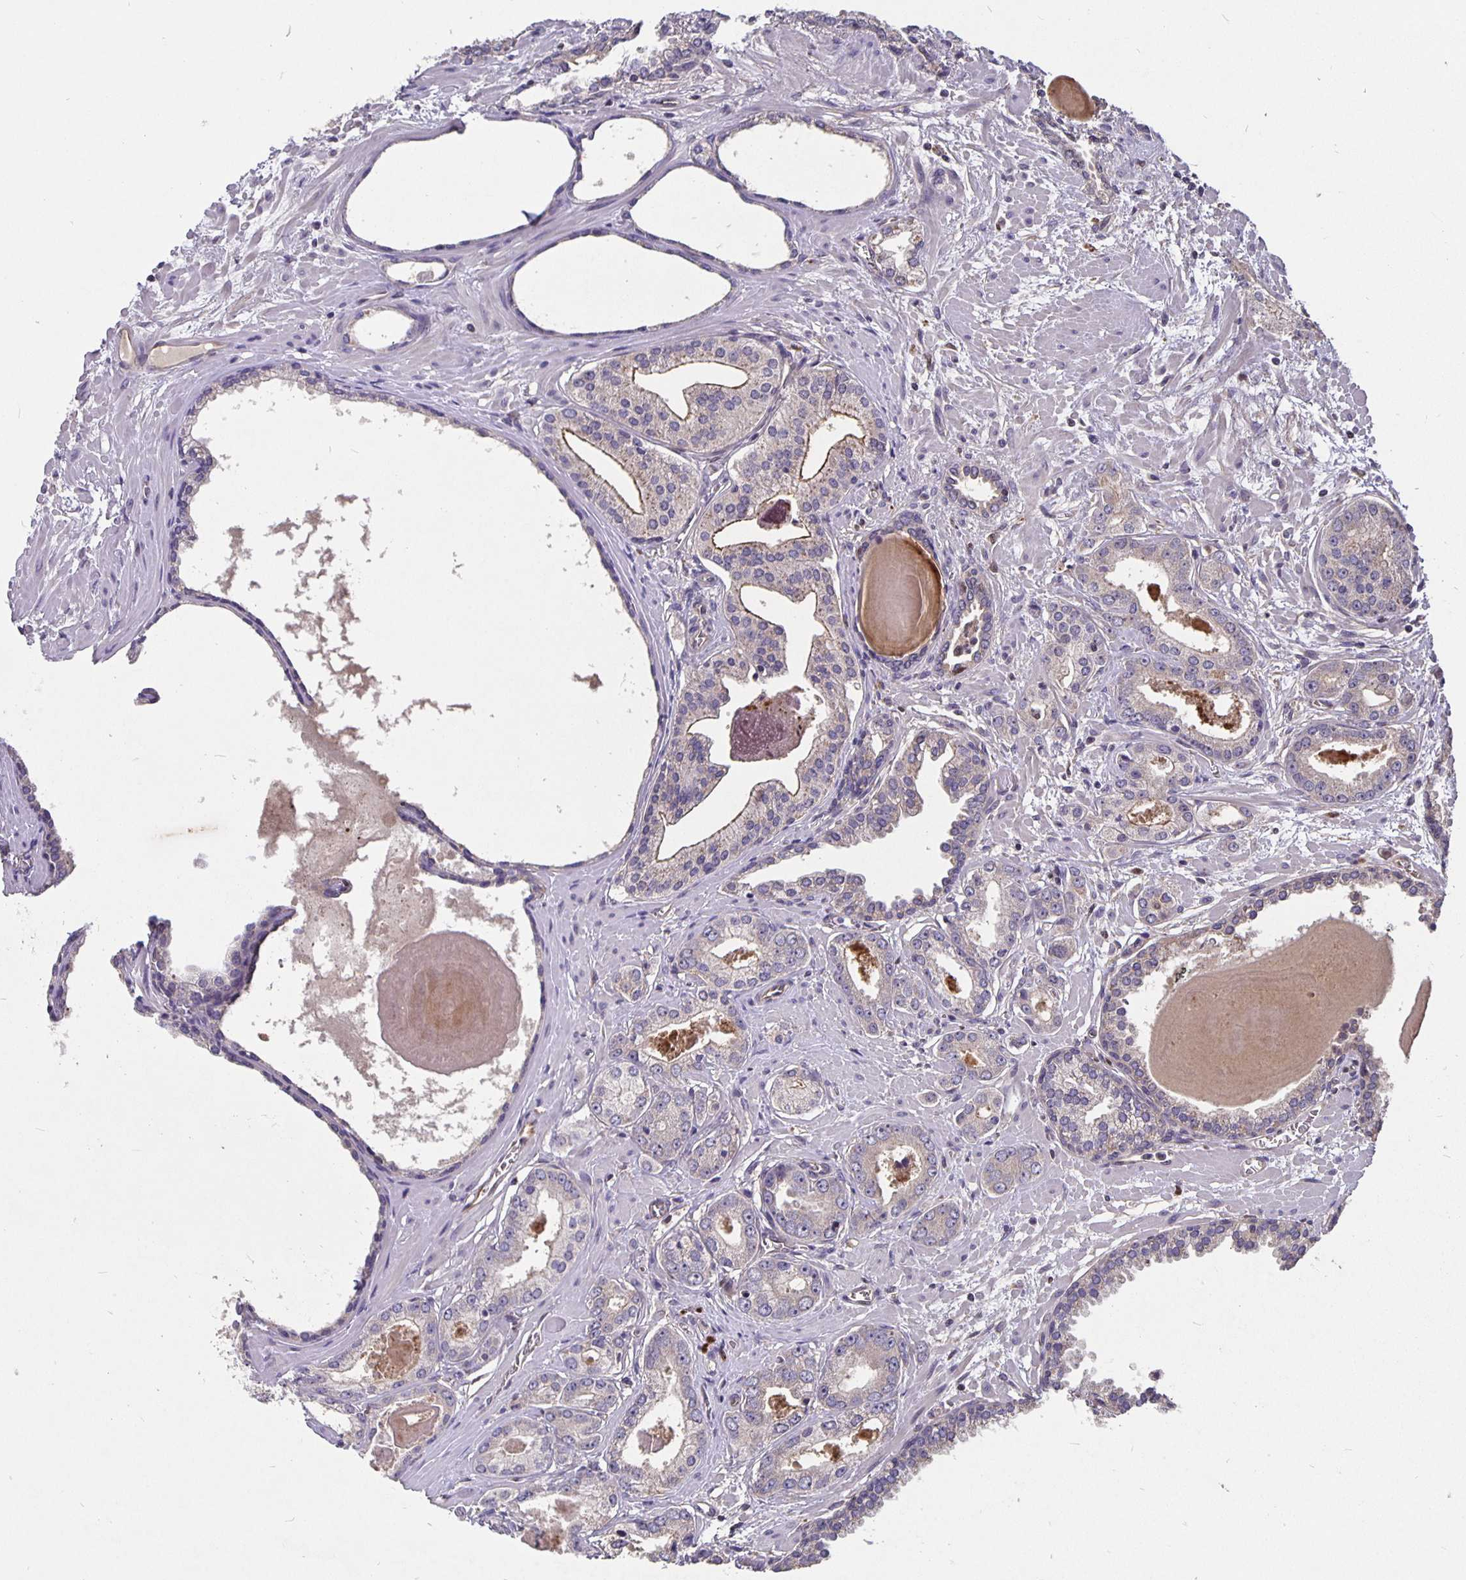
{"staining": {"intensity": "moderate", "quantity": "<25%", "location": "cytoplasmic/membranous"}, "tissue": "prostate cancer", "cell_type": "Tumor cells", "image_type": "cancer", "snomed": [{"axis": "morphology", "description": "Adenocarcinoma, Low grade"}, {"axis": "topography", "description": "Prostate"}], "caption": "A brown stain shows moderate cytoplasmic/membranous staining of a protein in prostate low-grade adenocarcinoma tumor cells.", "gene": "NOG", "patient": {"sex": "male", "age": 64}}